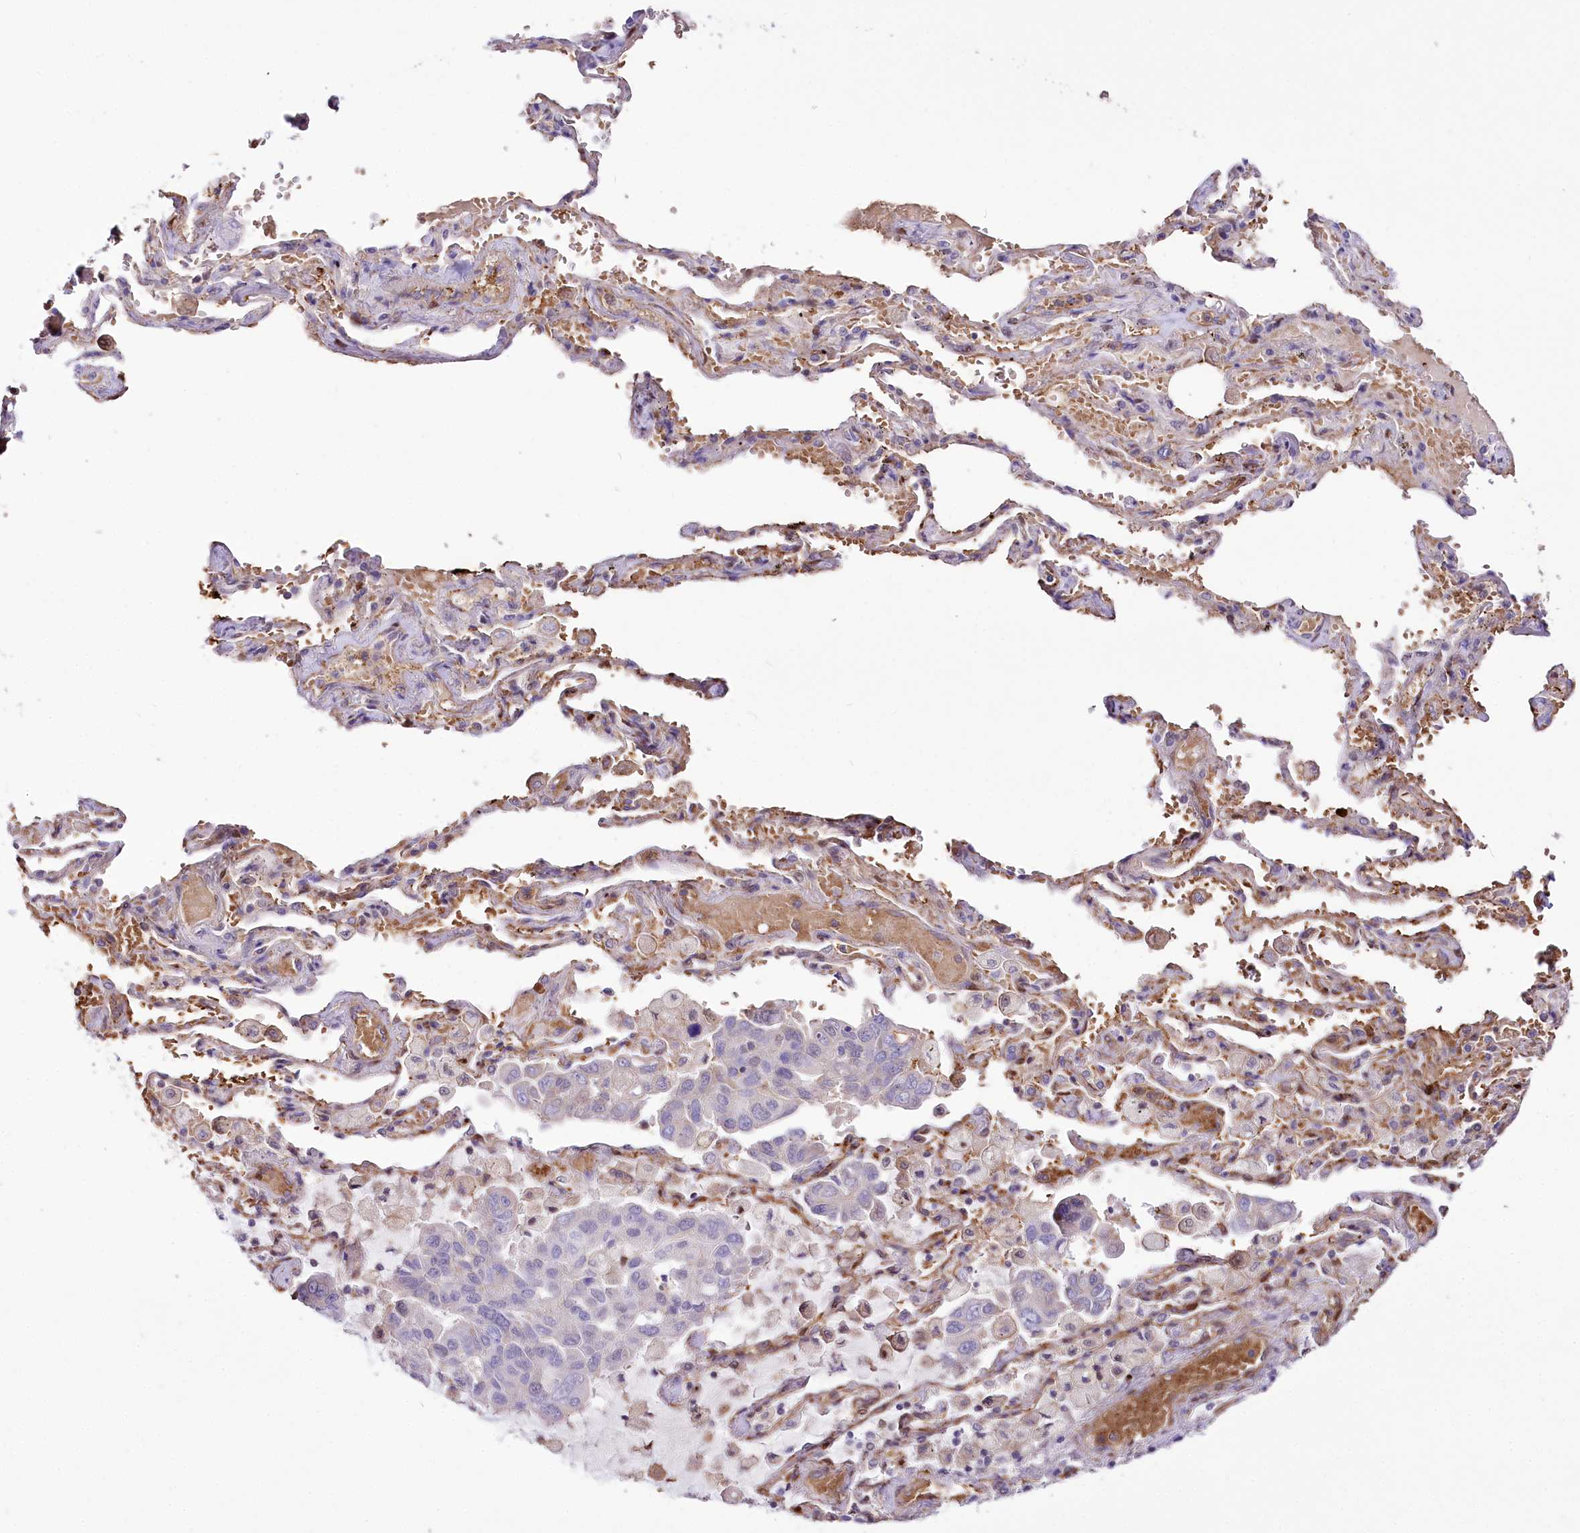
{"staining": {"intensity": "negative", "quantity": "none", "location": "none"}, "tissue": "lung cancer", "cell_type": "Tumor cells", "image_type": "cancer", "snomed": [{"axis": "morphology", "description": "Adenocarcinoma, NOS"}, {"axis": "topography", "description": "Lung"}], "caption": "Immunohistochemistry (IHC) histopathology image of human lung cancer stained for a protein (brown), which exhibits no positivity in tumor cells.", "gene": "PTMS", "patient": {"sex": "male", "age": 64}}